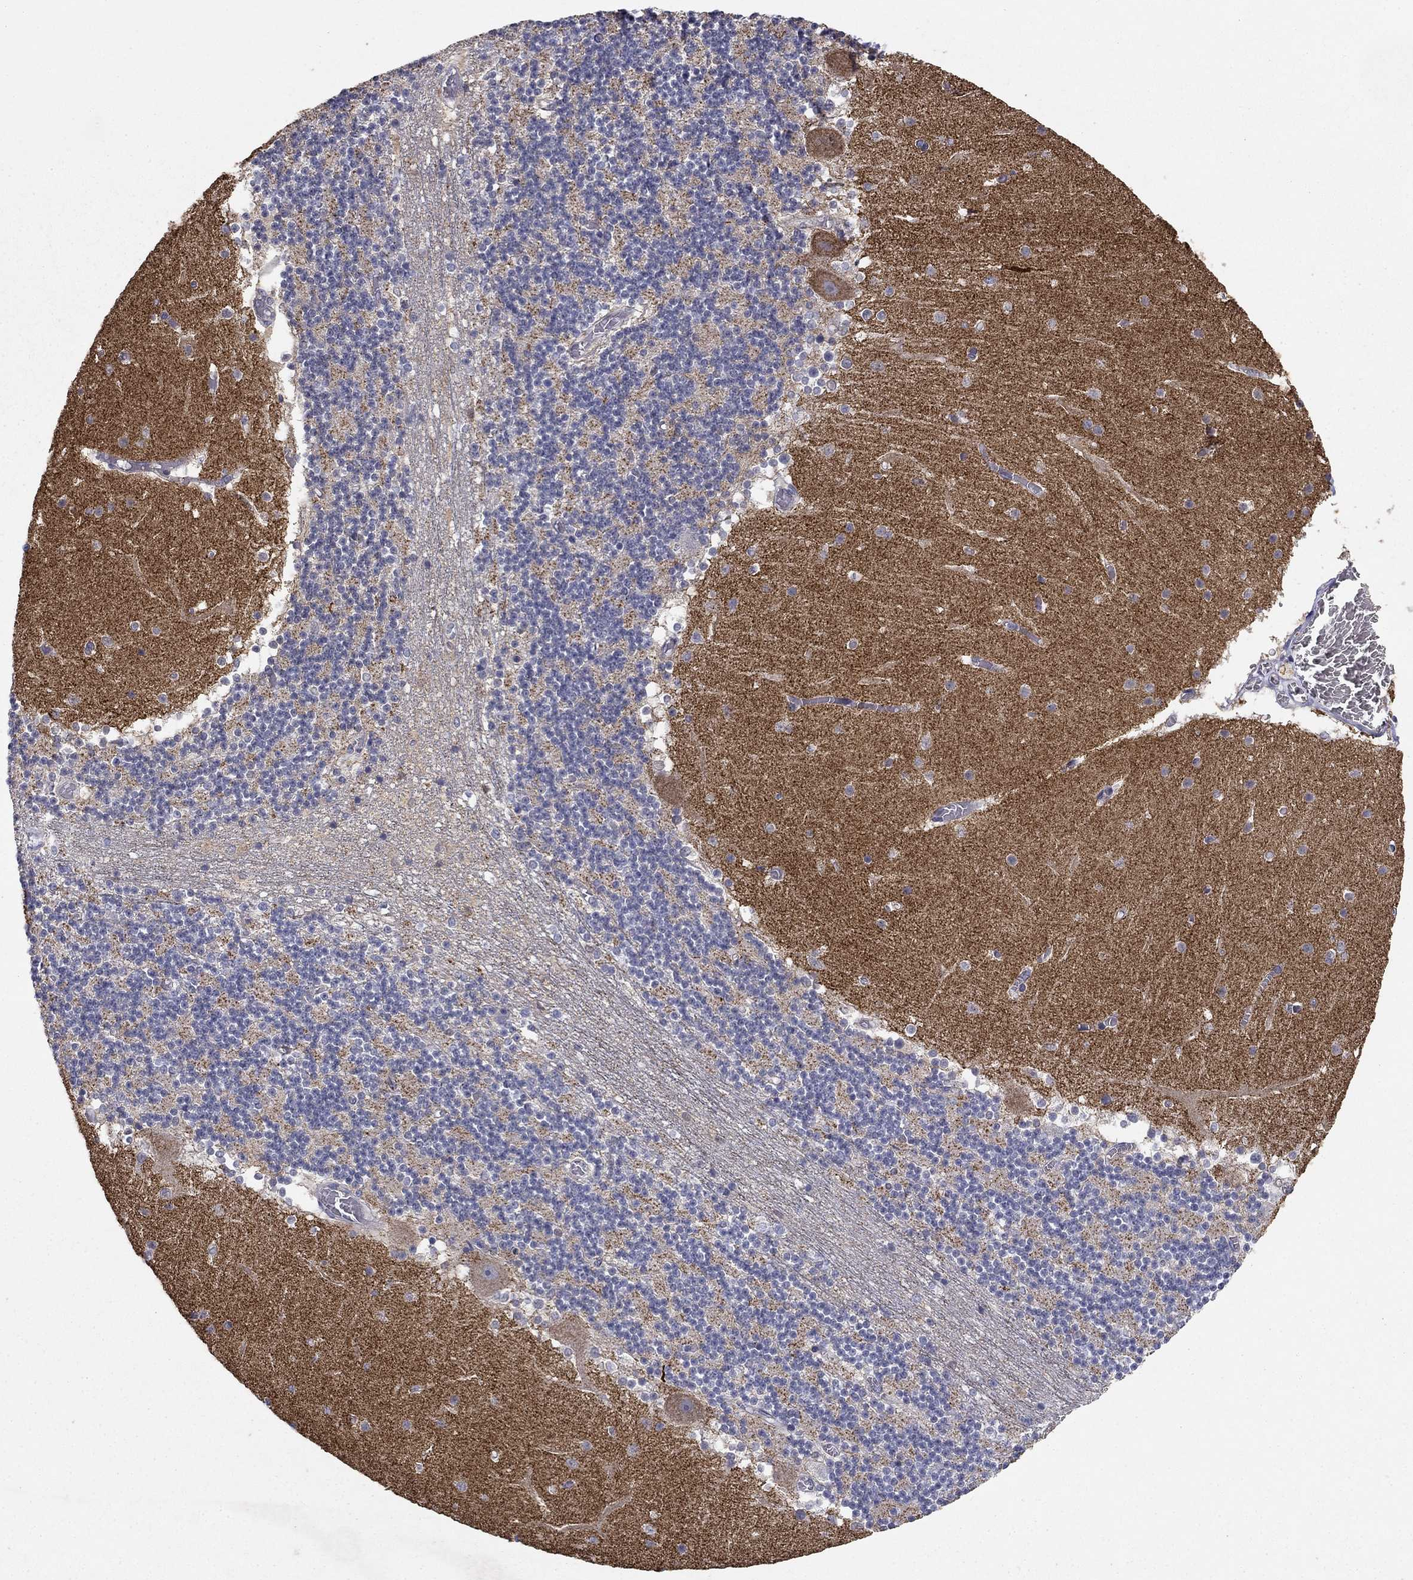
{"staining": {"intensity": "negative", "quantity": "none", "location": "none"}, "tissue": "cerebellum", "cell_type": "Cells in granular layer", "image_type": "normal", "snomed": [{"axis": "morphology", "description": "Normal tissue, NOS"}, {"axis": "topography", "description": "Cerebellum"}], "caption": "Human cerebellum stained for a protein using immunohistochemistry reveals no staining in cells in granular layer.", "gene": "SEPTIN3", "patient": {"sex": "female", "age": 28}}